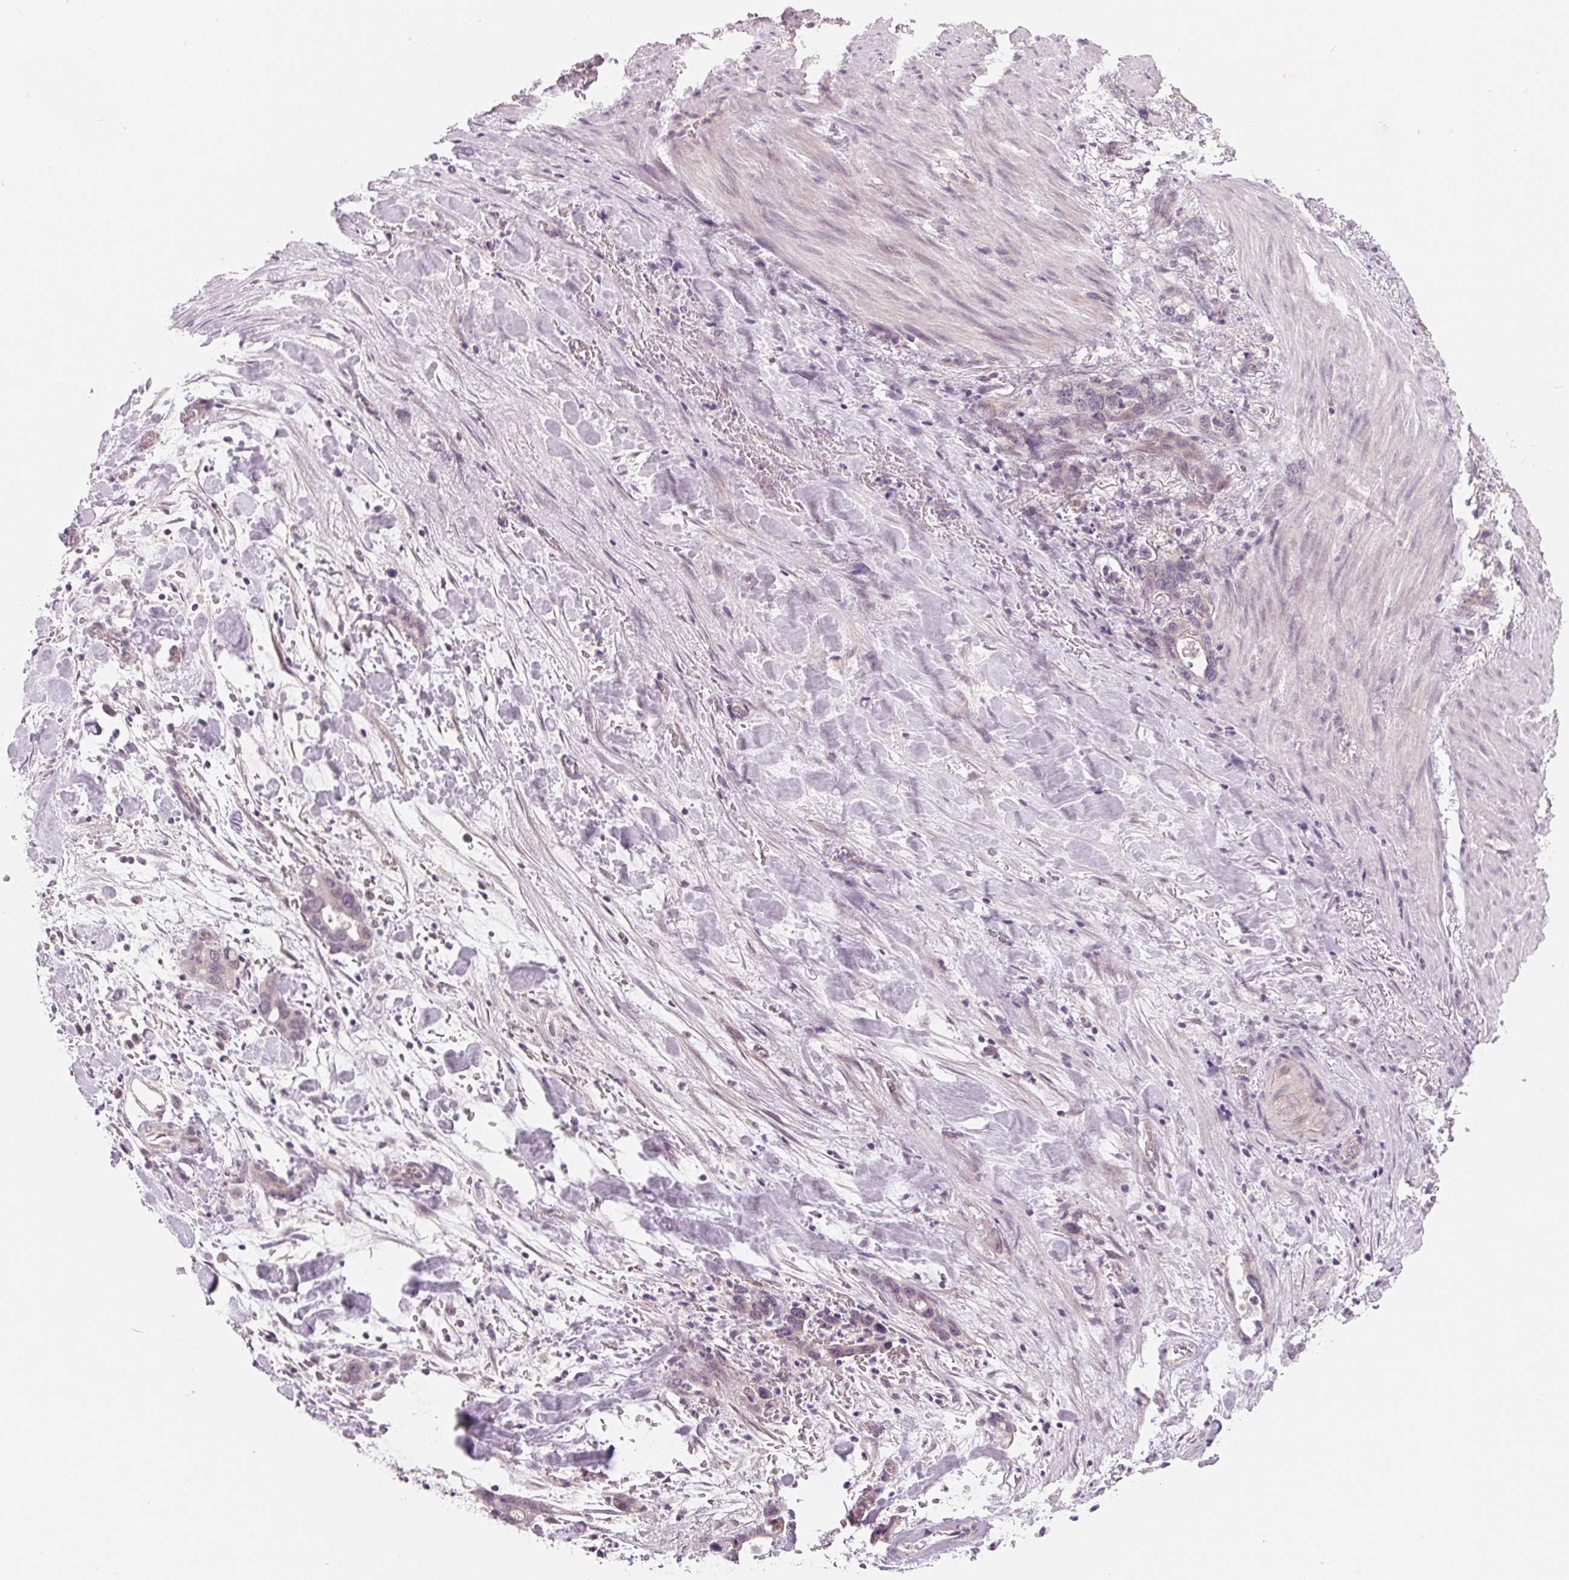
{"staining": {"intensity": "negative", "quantity": "none", "location": "none"}, "tissue": "stomach cancer", "cell_type": "Tumor cells", "image_type": "cancer", "snomed": [{"axis": "morphology", "description": "Normal tissue, NOS"}, {"axis": "morphology", "description": "Adenocarcinoma, NOS"}, {"axis": "topography", "description": "Esophagus"}, {"axis": "topography", "description": "Stomach, upper"}], "caption": "The image shows no staining of tumor cells in stomach adenocarcinoma.", "gene": "CFC1", "patient": {"sex": "male", "age": 74}}